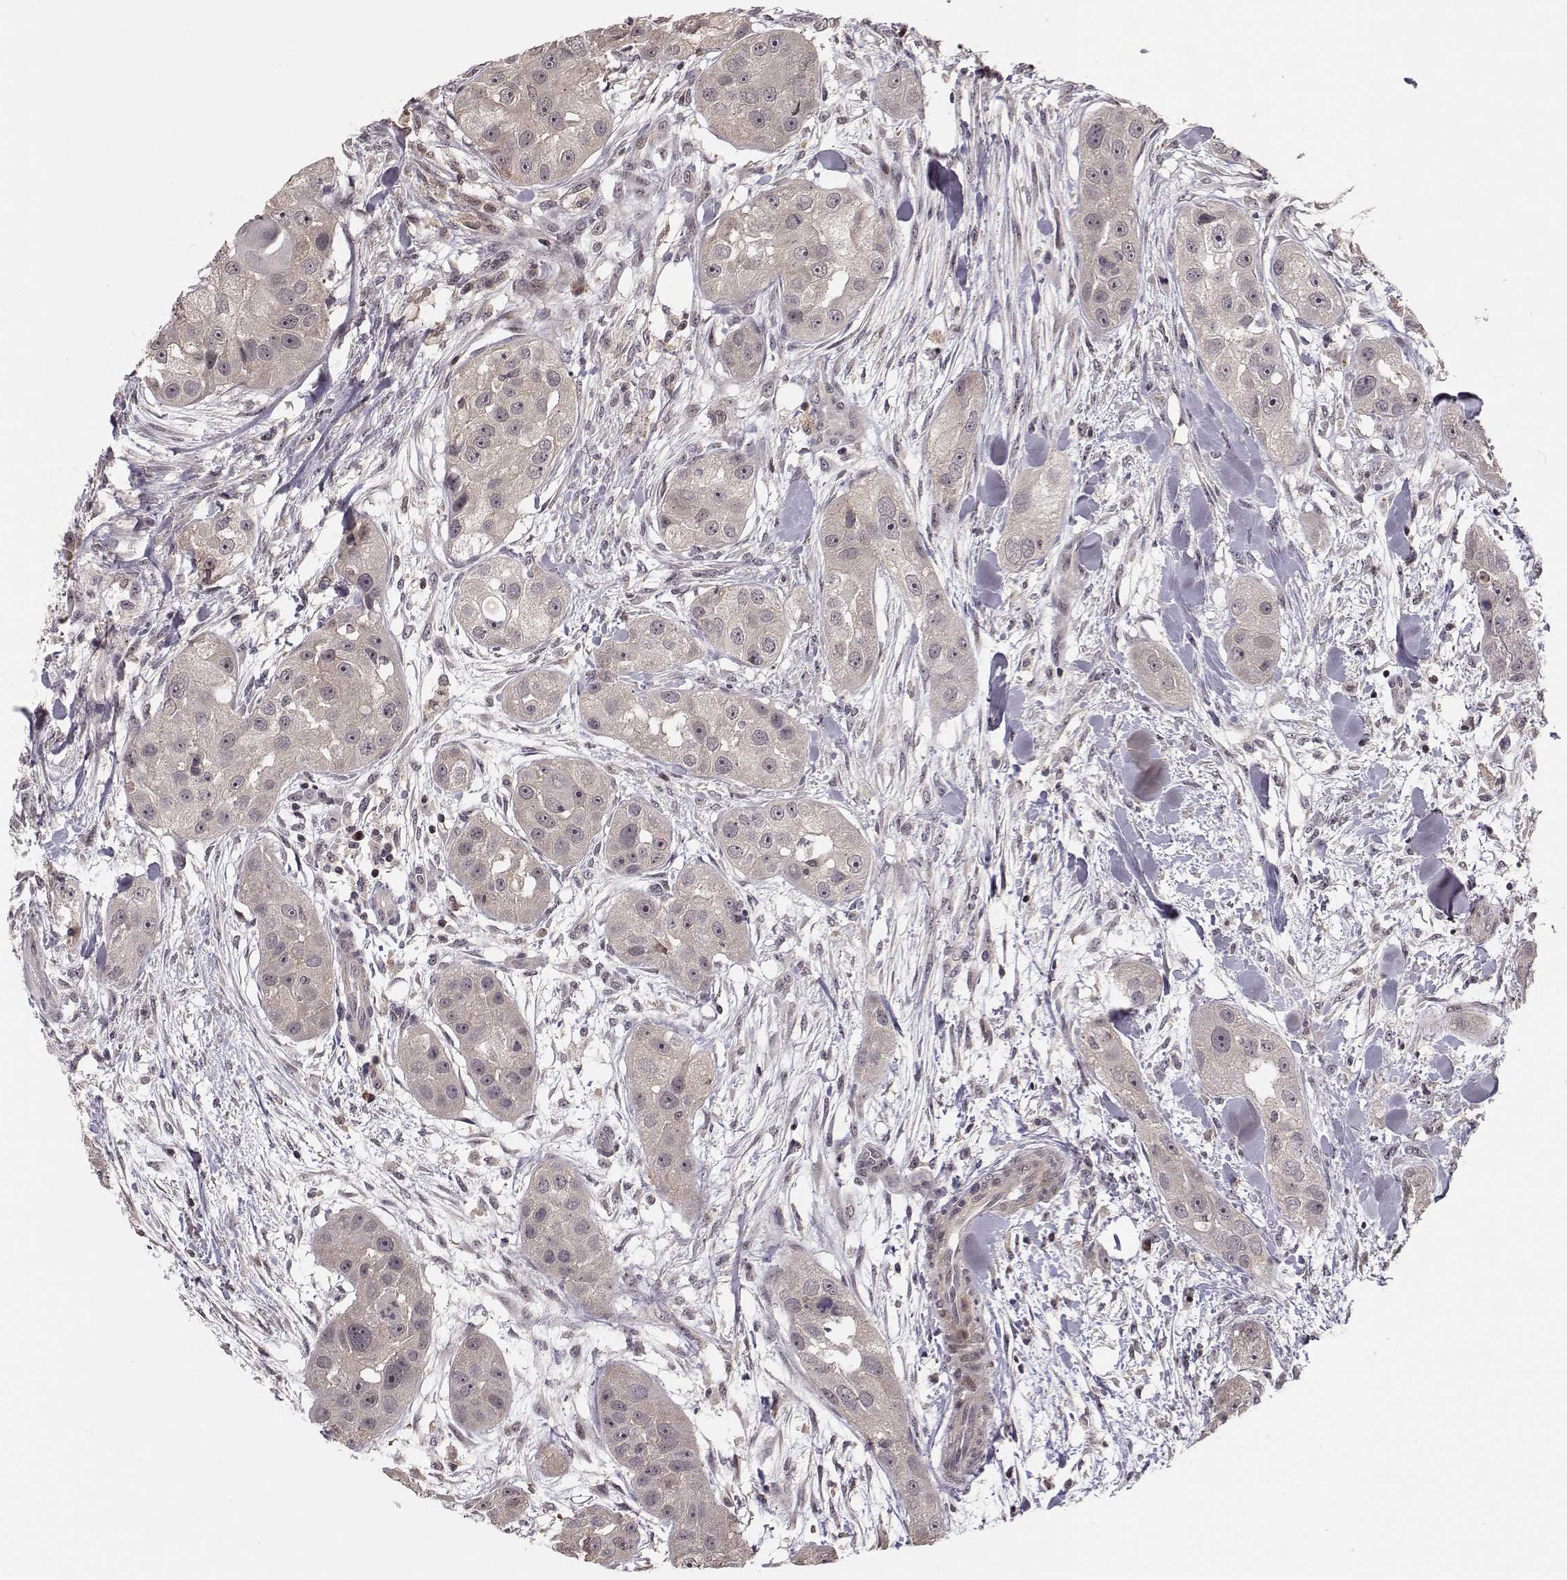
{"staining": {"intensity": "negative", "quantity": "none", "location": "none"}, "tissue": "head and neck cancer", "cell_type": "Tumor cells", "image_type": "cancer", "snomed": [{"axis": "morphology", "description": "Squamous cell carcinoma, NOS"}, {"axis": "topography", "description": "Head-Neck"}], "caption": "A high-resolution histopathology image shows IHC staining of head and neck cancer, which exhibits no significant positivity in tumor cells.", "gene": "PLEKHG3", "patient": {"sex": "male", "age": 51}}